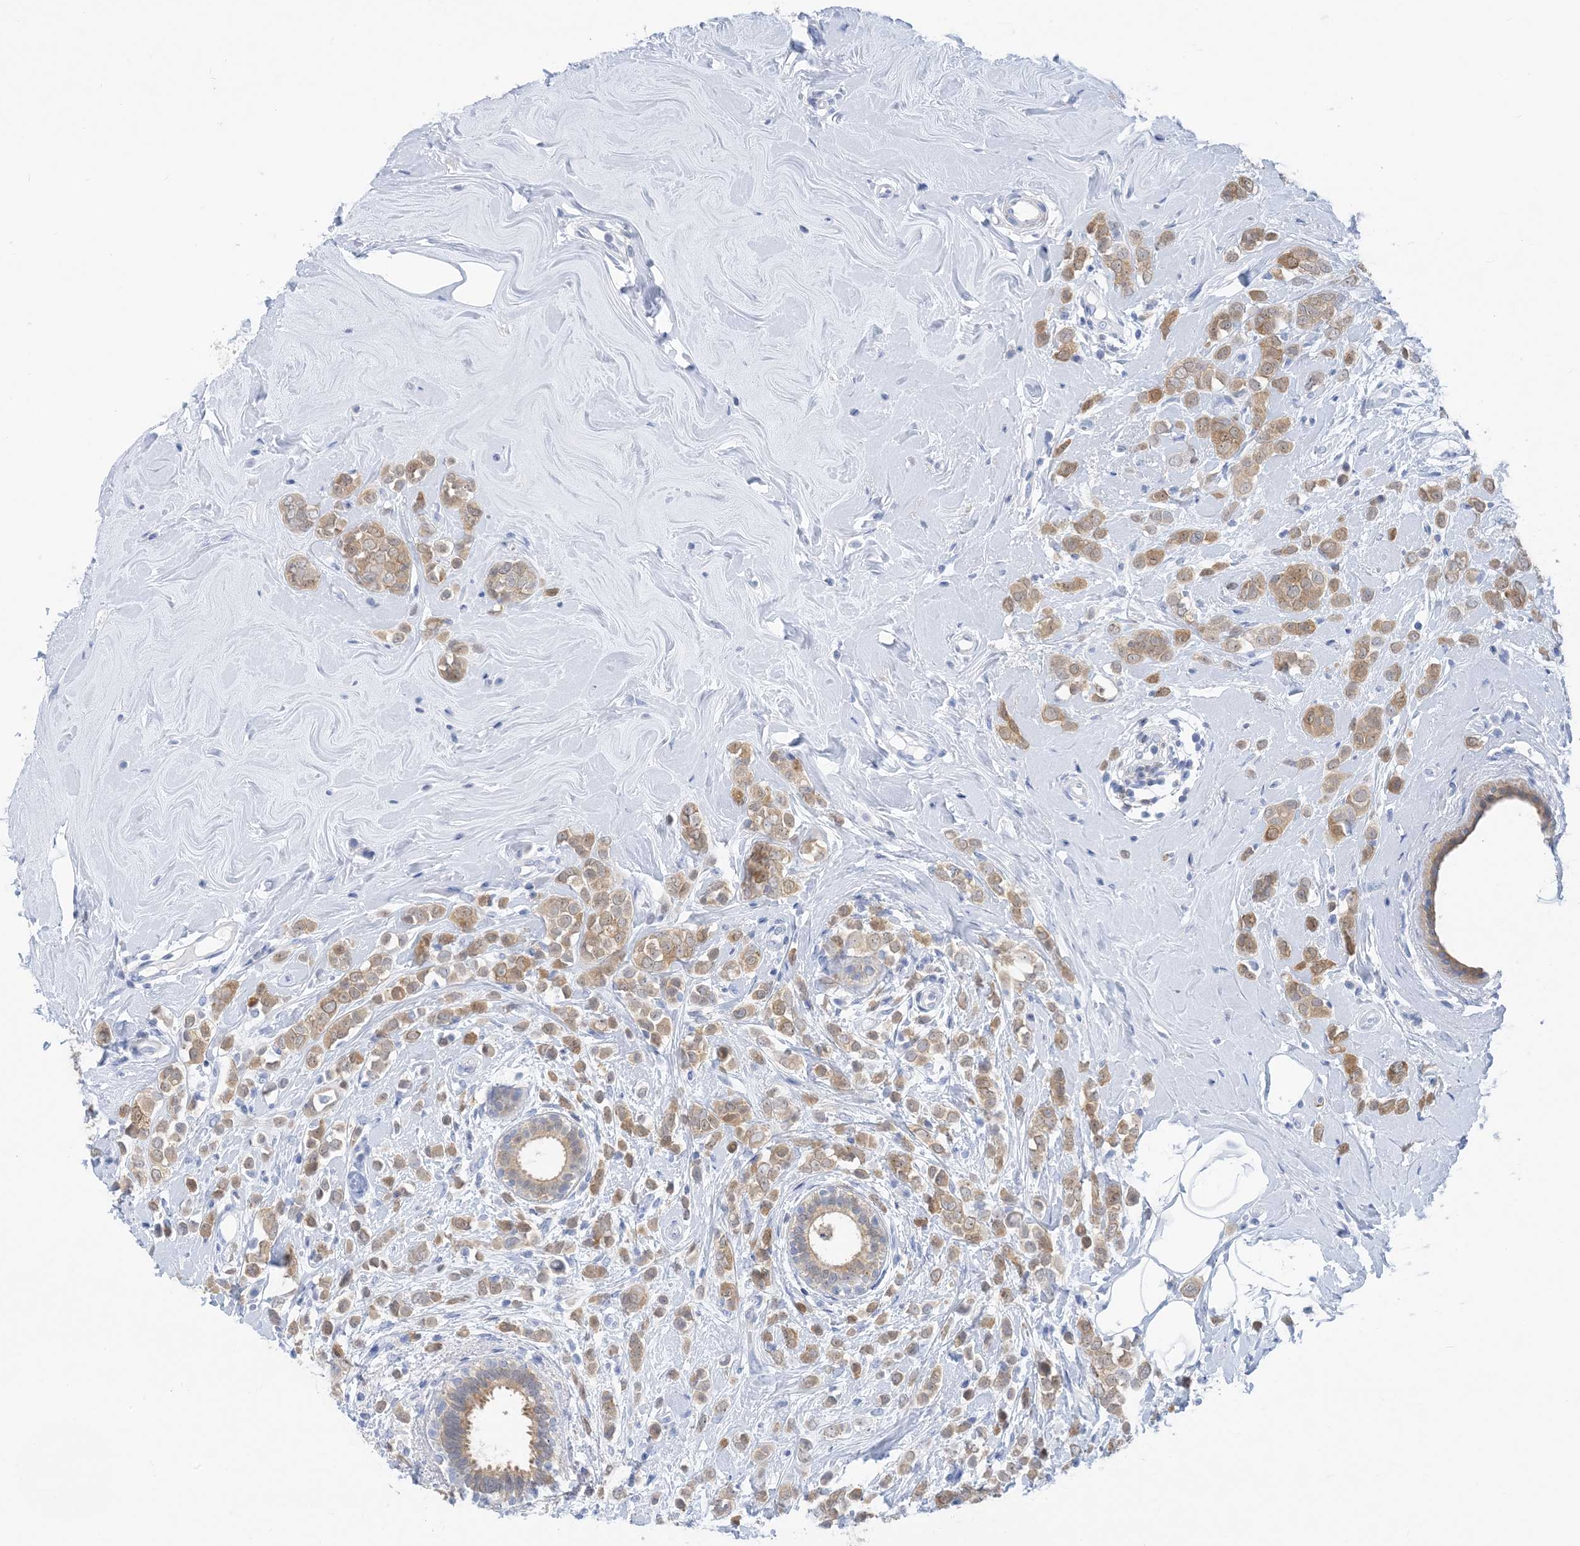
{"staining": {"intensity": "moderate", "quantity": ">75%", "location": "cytoplasmic/membranous"}, "tissue": "breast cancer", "cell_type": "Tumor cells", "image_type": "cancer", "snomed": [{"axis": "morphology", "description": "Lobular carcinoma"}, {"axis": "topography", "description": "Breast"}], "caption": "Breast cancer (lobular carcinoma) stained with DAB immunohistochemistry exhibits medium levels of moderate cytoplasmic/membranous staining in approximately >75% of tumor cells. The staining was performed using DAB (3,3'-diaminobenzidine), with brown indicating positive protein expression. Nuclei are stained blue with hematoxylin.", "gene": "SH3YL1", "patient": {"sex": "female", "age": 47}}